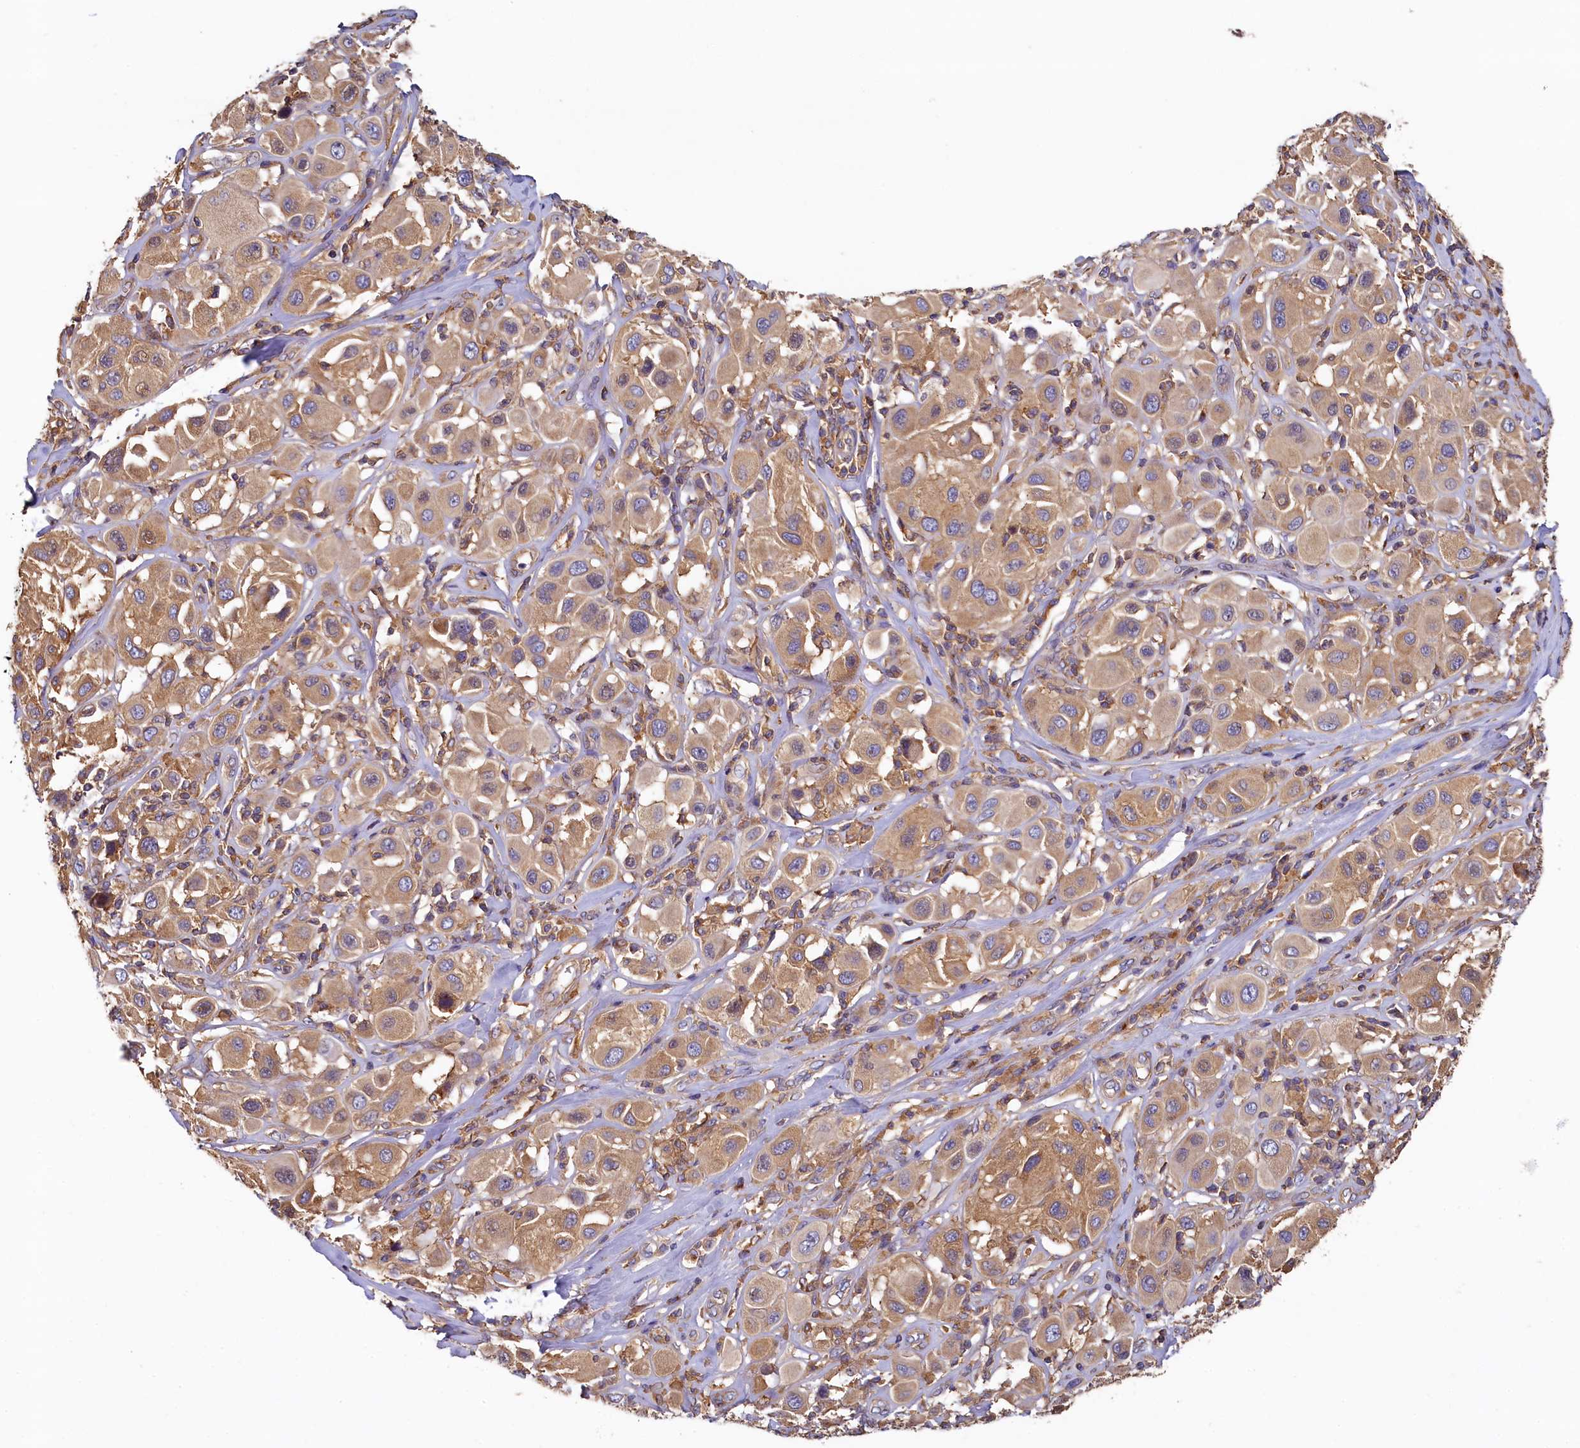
{"staining": {"intensity": "moderate", "quantity": ">75%", "location": "cytoplasmic/membranous"}, "tissue": "melanoma", "cell_type": "Tumor cells", "image_type": "cancer", "snomed": [{"axis": "morphology", "description": "Malignant melanoma, Metastatic site"}, {"axis": "topography", "description": "Skin"}], "caption": "A medium amount of moderate cytoplasmic/membranous expression is identified in about >75% of tumor cells in melanoma tissue.", "gene": "PPIP5K1", "patient": {"sex": "male", "age": 41}}